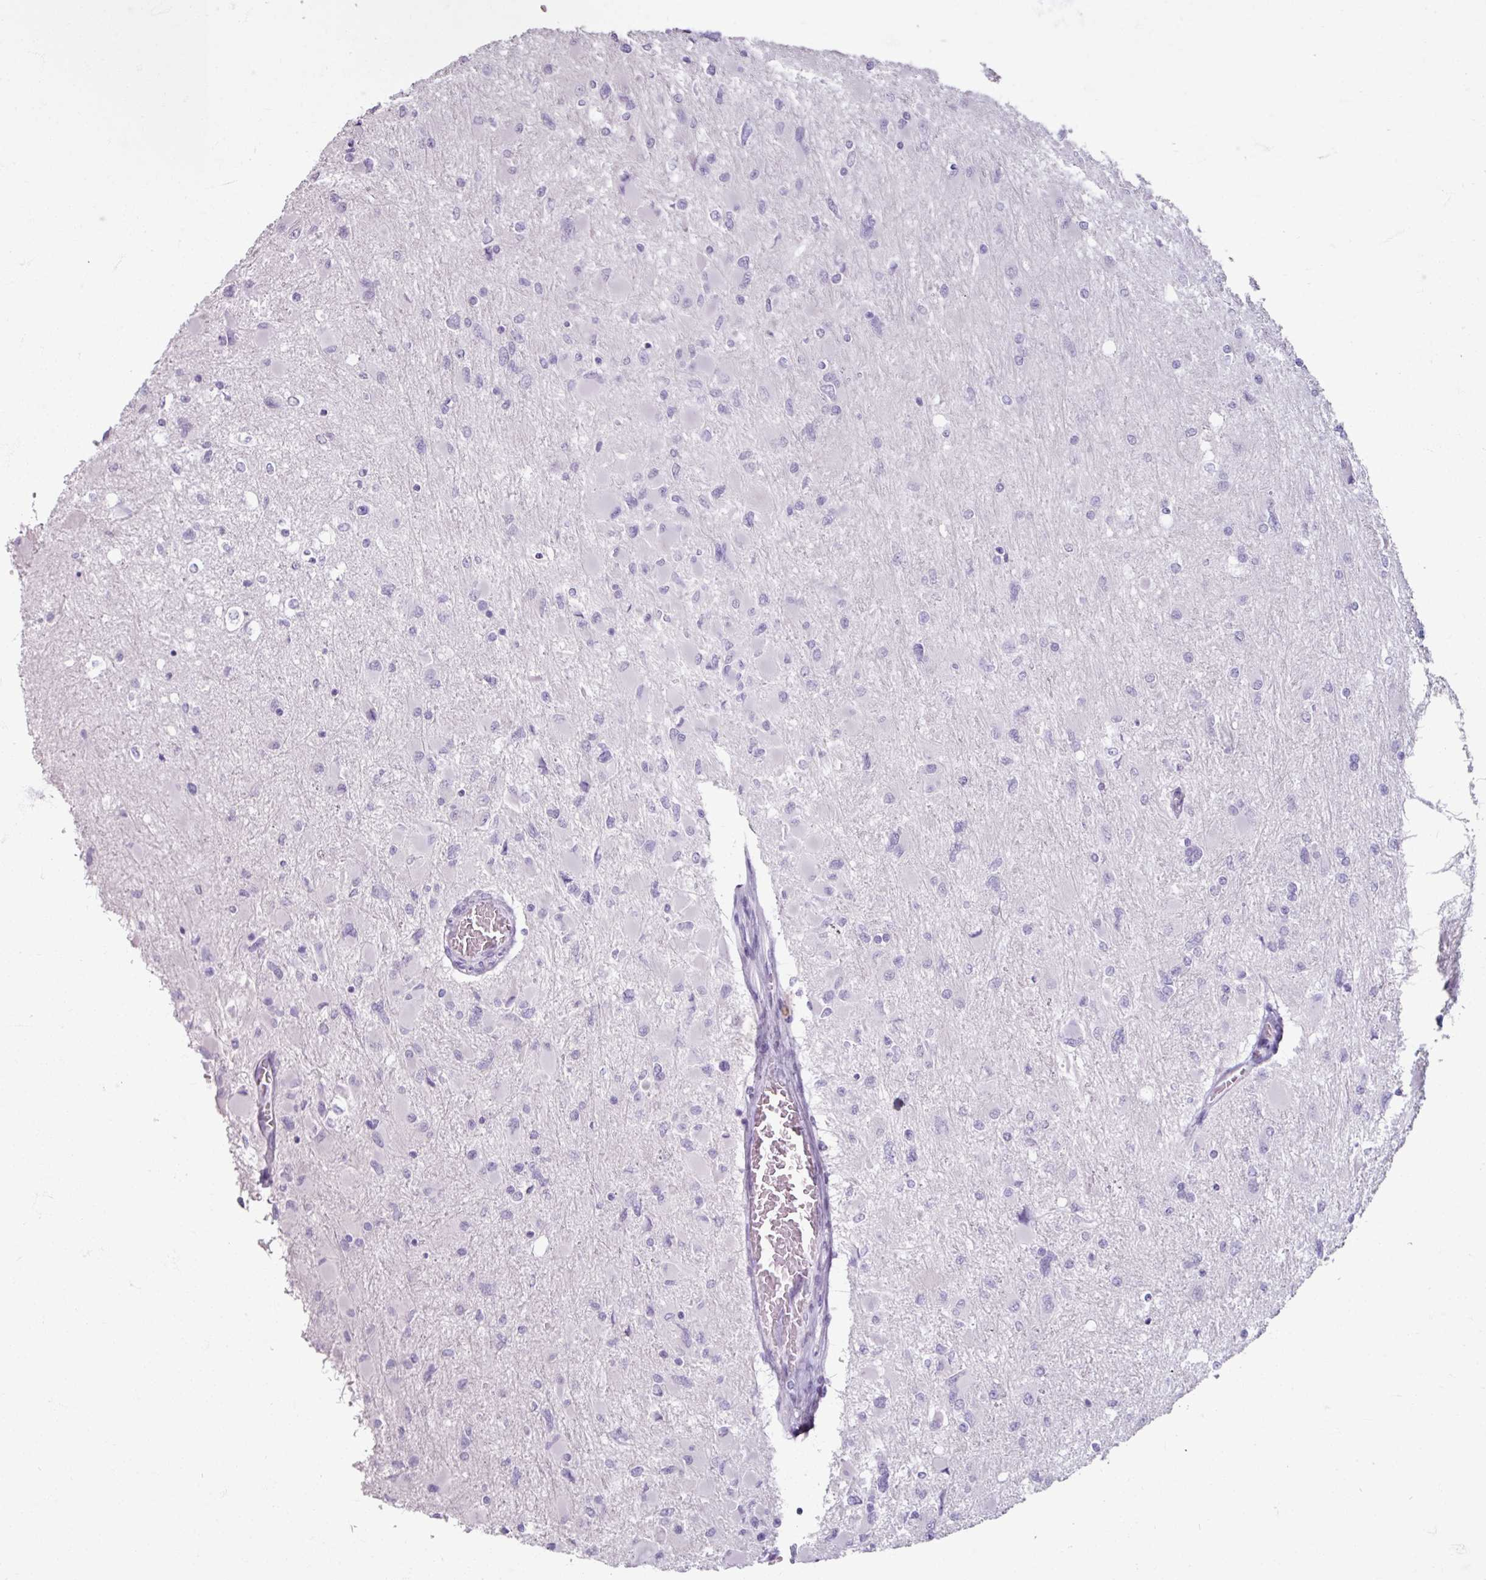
{"staining": {"intensity": "negative", "quantity": "none", "location": "none"}, "tissue": "glioma", "cell_type": "Tumor cells", "image_type": "cancer", "snomed": [{"axis": "morphology", "description": "Glioma, malignant, High grade"}, {"axis": "topography", "description": "Cerebral cortex"}], "caption": "High magnification brightfield microscopy of glioma stained with DAB (brown) and counterstained with hematoxylin (blue): tumor cells show no significant positivity.", "gene": "ARG1", "patient": {"sex": "female", "age": 36}}